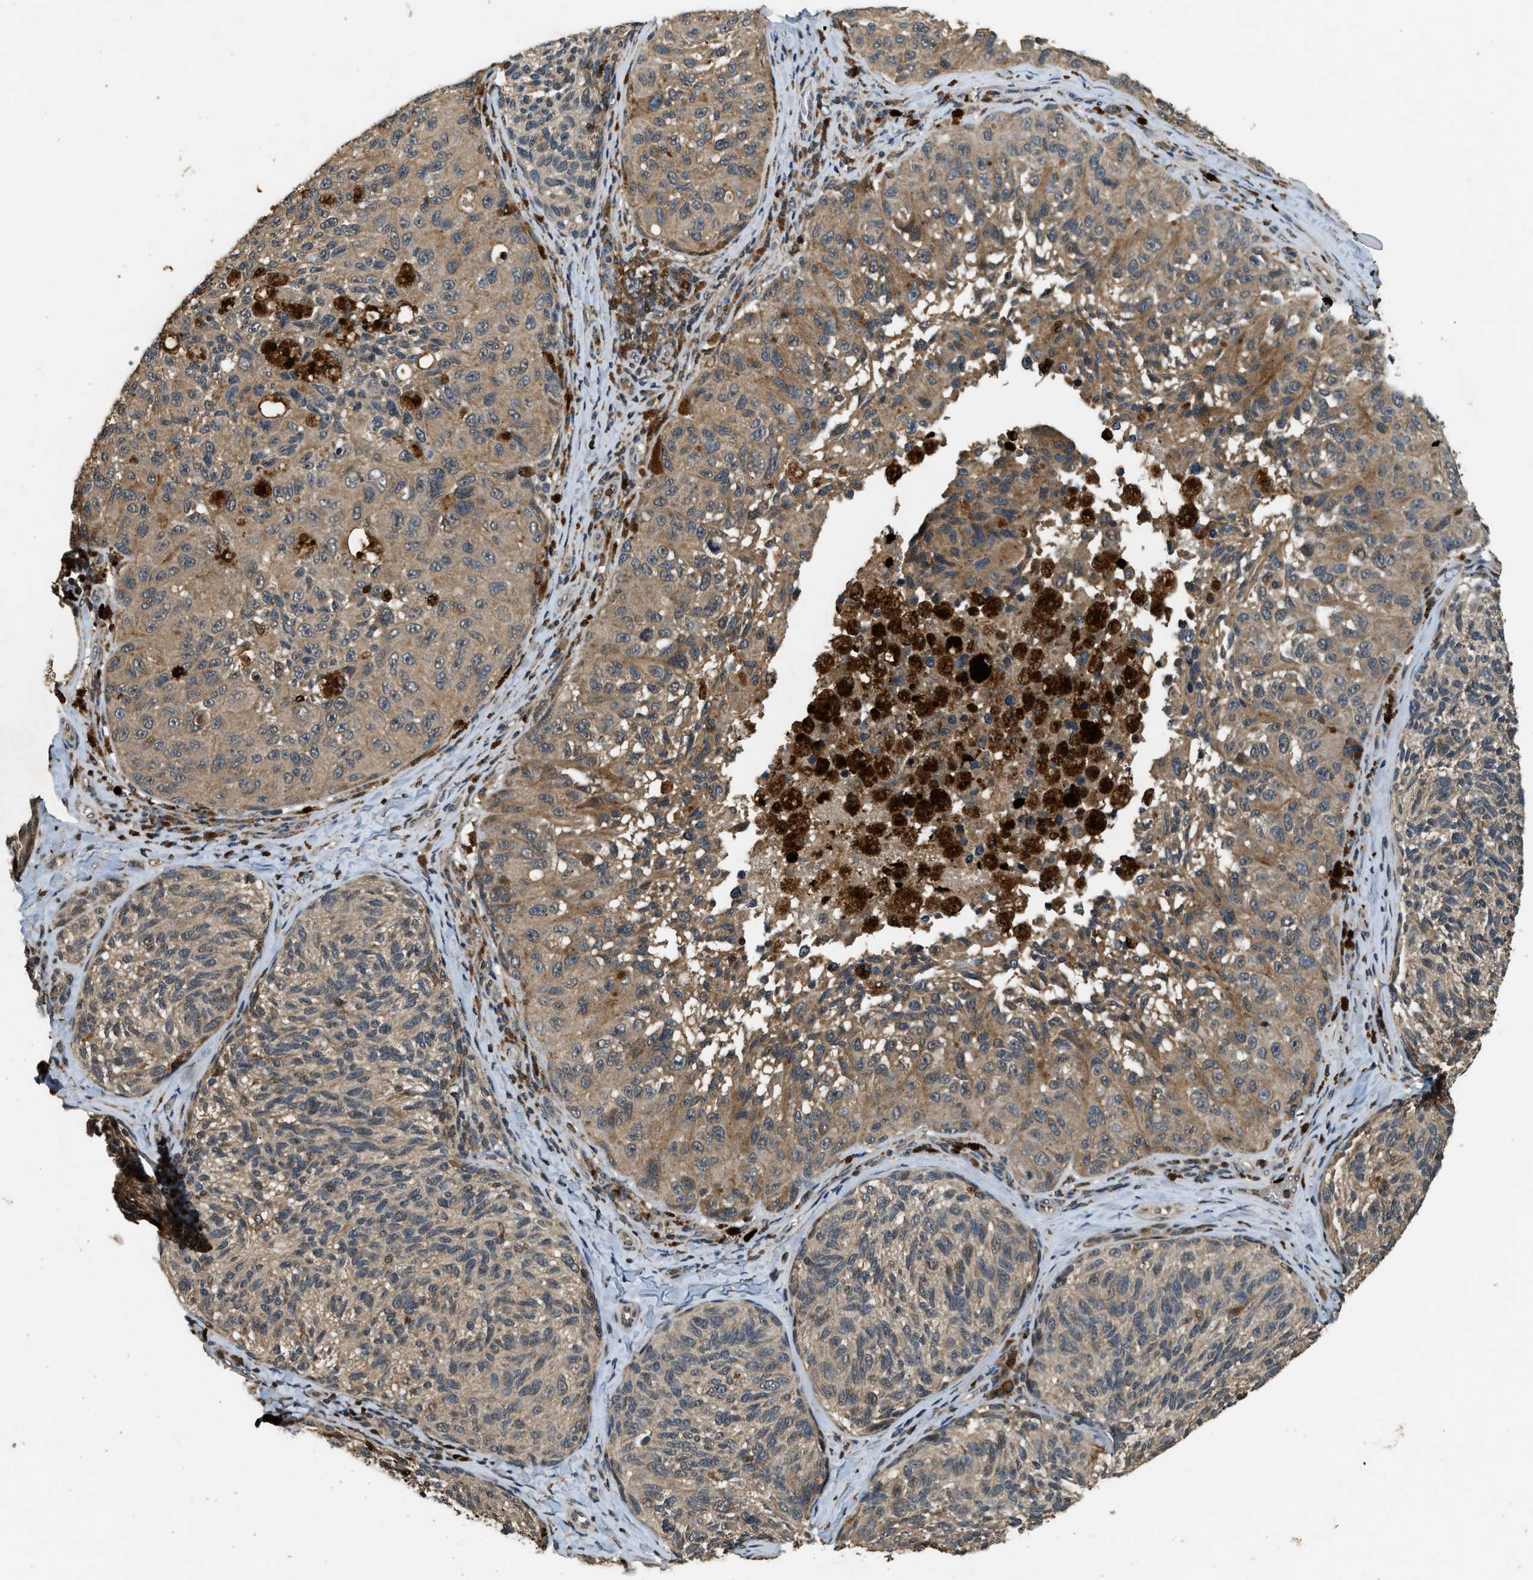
{"staining": {"intensity": "moderate", "quantity": ">75%", "location": "cytoplasmic/membranous"}, "tissue": "melanoma", "cell_type": "Tumor cells", "image_type": "cancer", "snomed": [{"axis": "morphology", "description": "Malignant melanoma, NOS"}, {"axis": "topography", "description": "Skin"}], "caption": "DAB immunohistochemical staining of human melanoma reveals moderate cytoplasmic/membranous protein positivity in approximately >75% of tumor cells. The protein is shown in brown color, while the nuclei are stained blue.", "gene": "RNF141", "patient": {"sex": "female", "age": 73}}